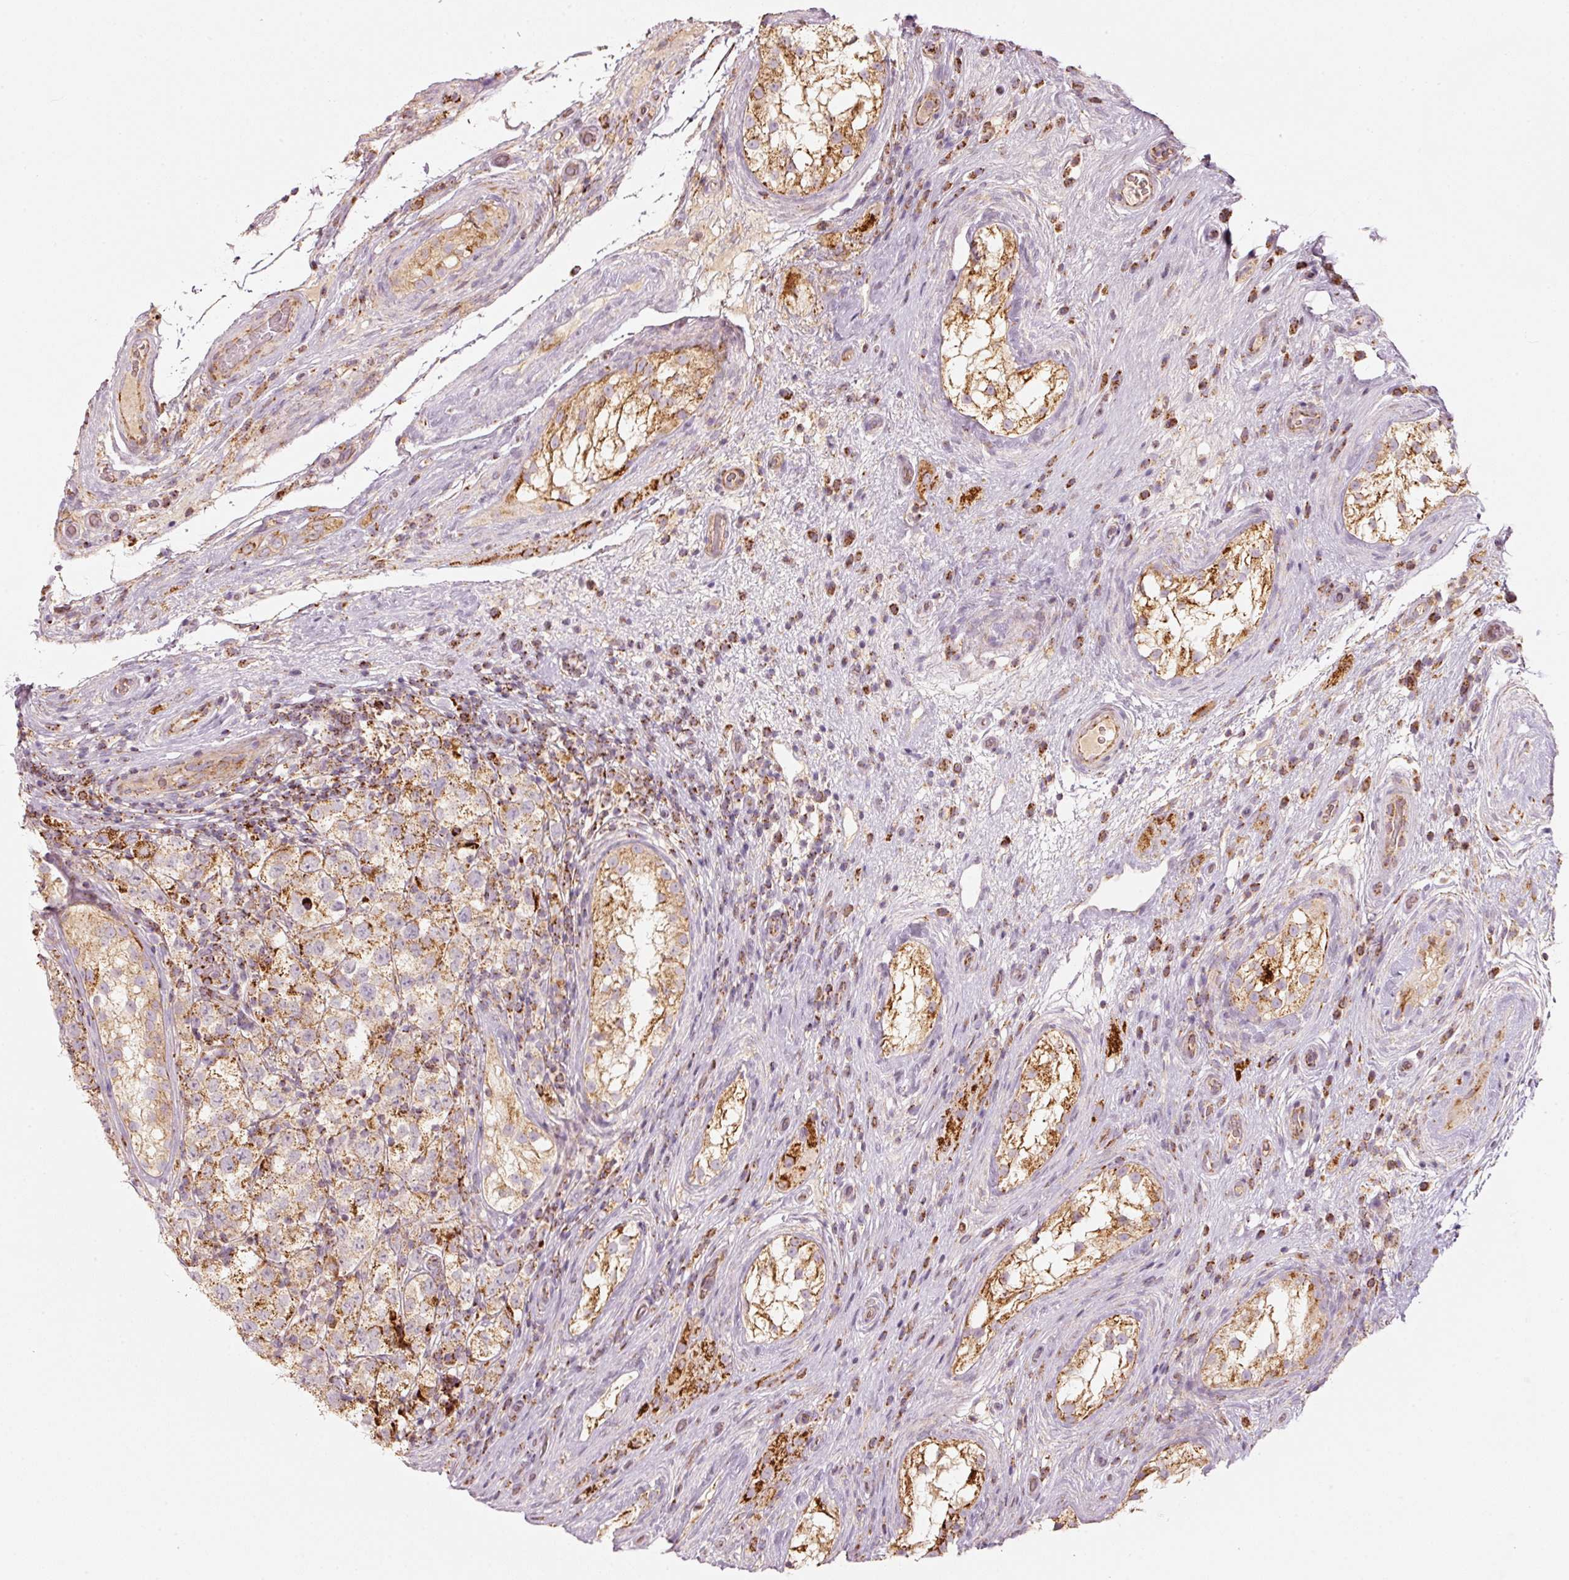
{"staining": {"intensity": "moderate", "quantity": ">75%", "location": "cytoplasmic/membranous"}, "tissue": "testis cancer", "cell_type": "Tumor cells", "image_type": "cancer", "snomed": [{"axis": "morphology", "description": "Seminoma, NOS"}, {"axis": "morphology", "description": "Carcinoma, Embryonal, NOS"}, {"axis": "topography", "description": "Testis"}], "caption": "Immunohistochemical staining of testis cancer (seminoma) reveals medium levels of moderate cytoplasmic/membranous staining in about >75% of tumor cells.", "gene": "C17orf98", "patient": {"sex": "male", "age": 41}}